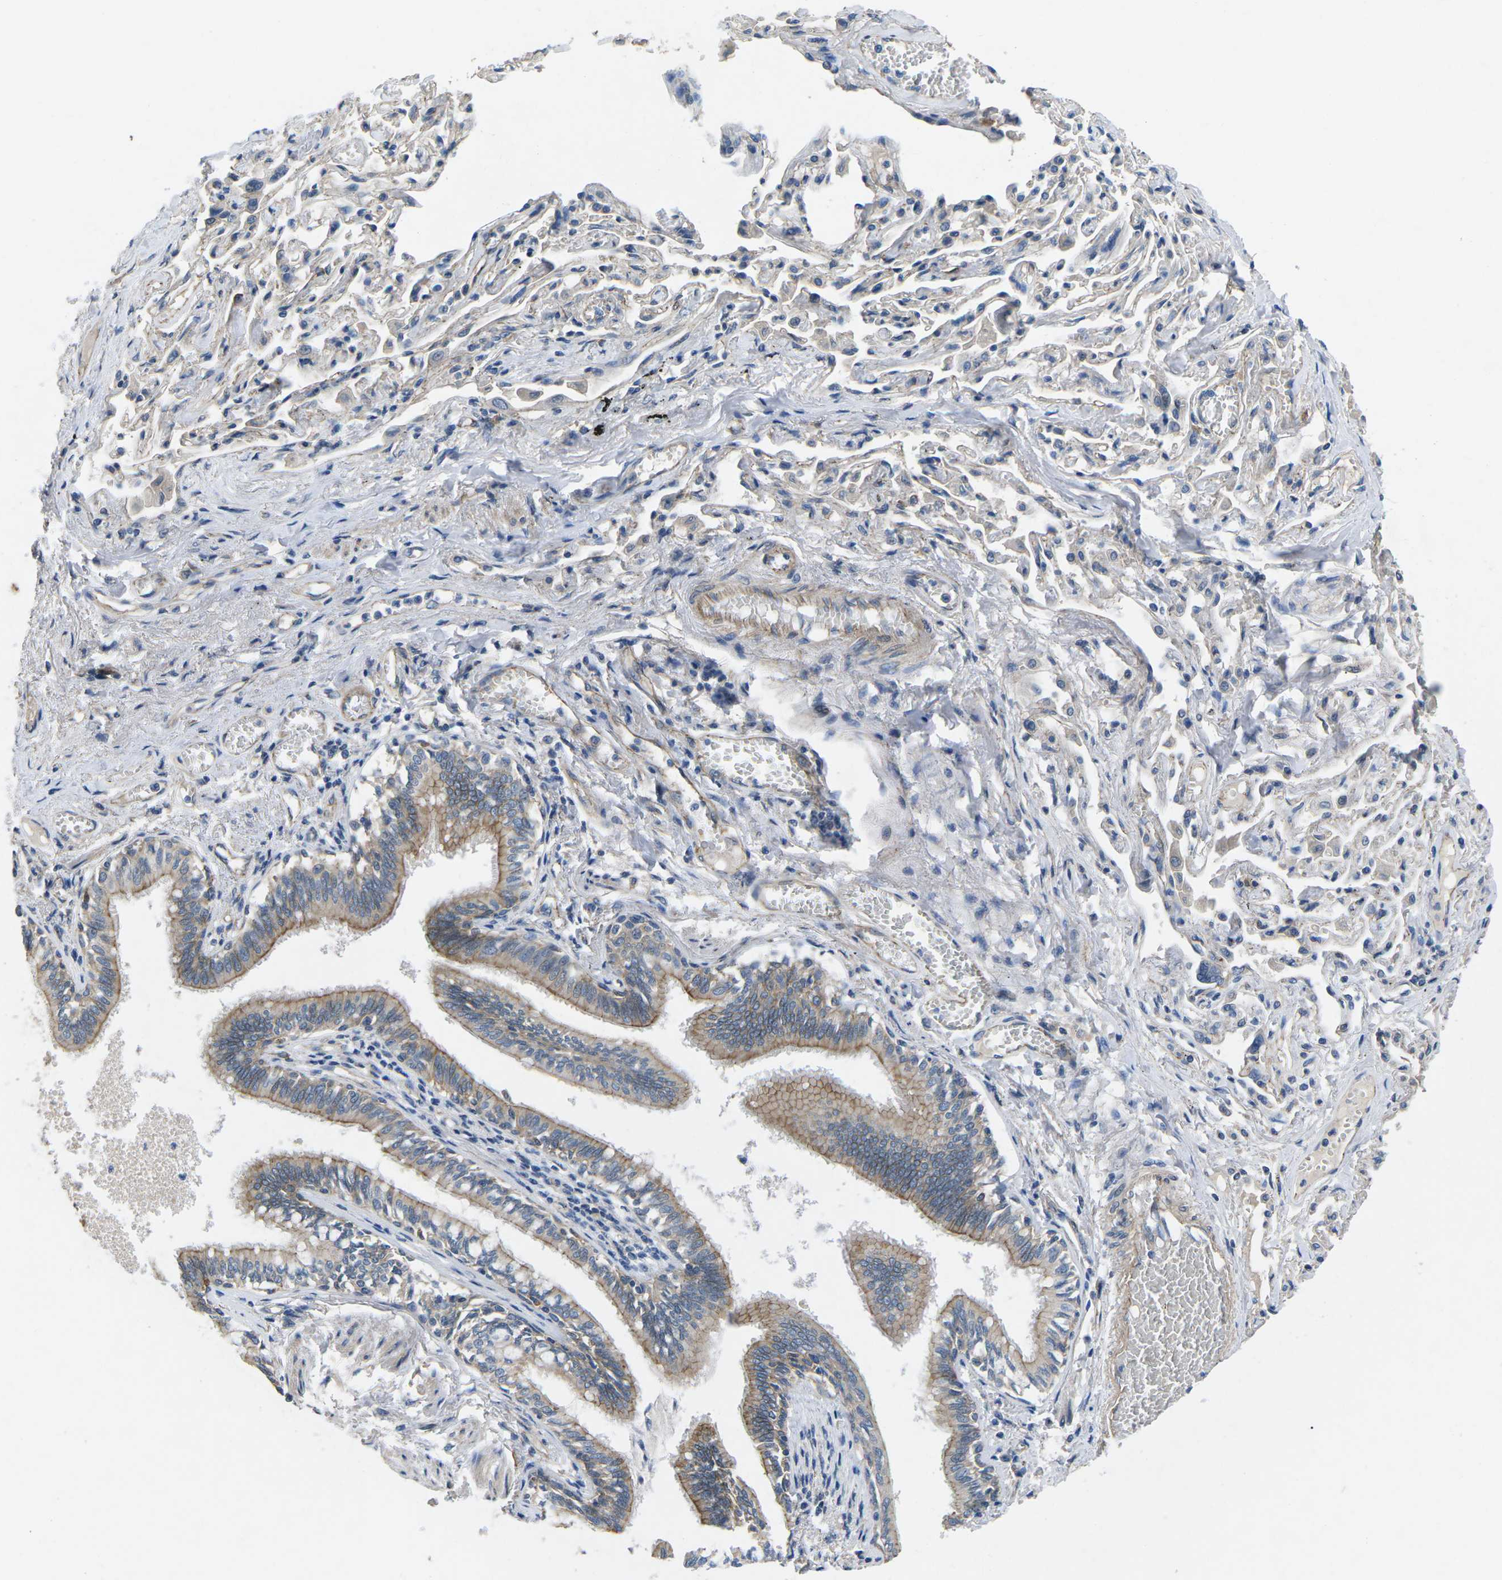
{"staining": {"intensity": "strong", "quantity": ">75%", "location": "cytoplasmic/membranous"}, "tissue": "bronchus", "cell_type": "Respiratory epithelial cells", "image_type": "normal", "snomed": [{"axis": "morphology", "description": "Normal tissue, NOS"}, {"axis": "morphology", "description": "Inflammation, NOS"}, {"axis": "topography", "description": "Cartilage tissue"}, {"axis": "topography", "description": "Lung"}], "caption": "A brown stain highlights strong cytoplasmic/membranous positivity of a protein in respiratory epithelial cells of normal human bronchus. The staining was performed using DAB to visualize the protein expression in brown, while the nuclei were stained in blue with hematoxylin (Magnification: 20x).", "gene": "CTNND1", "patient": {"sex": "male", "age": 71}}